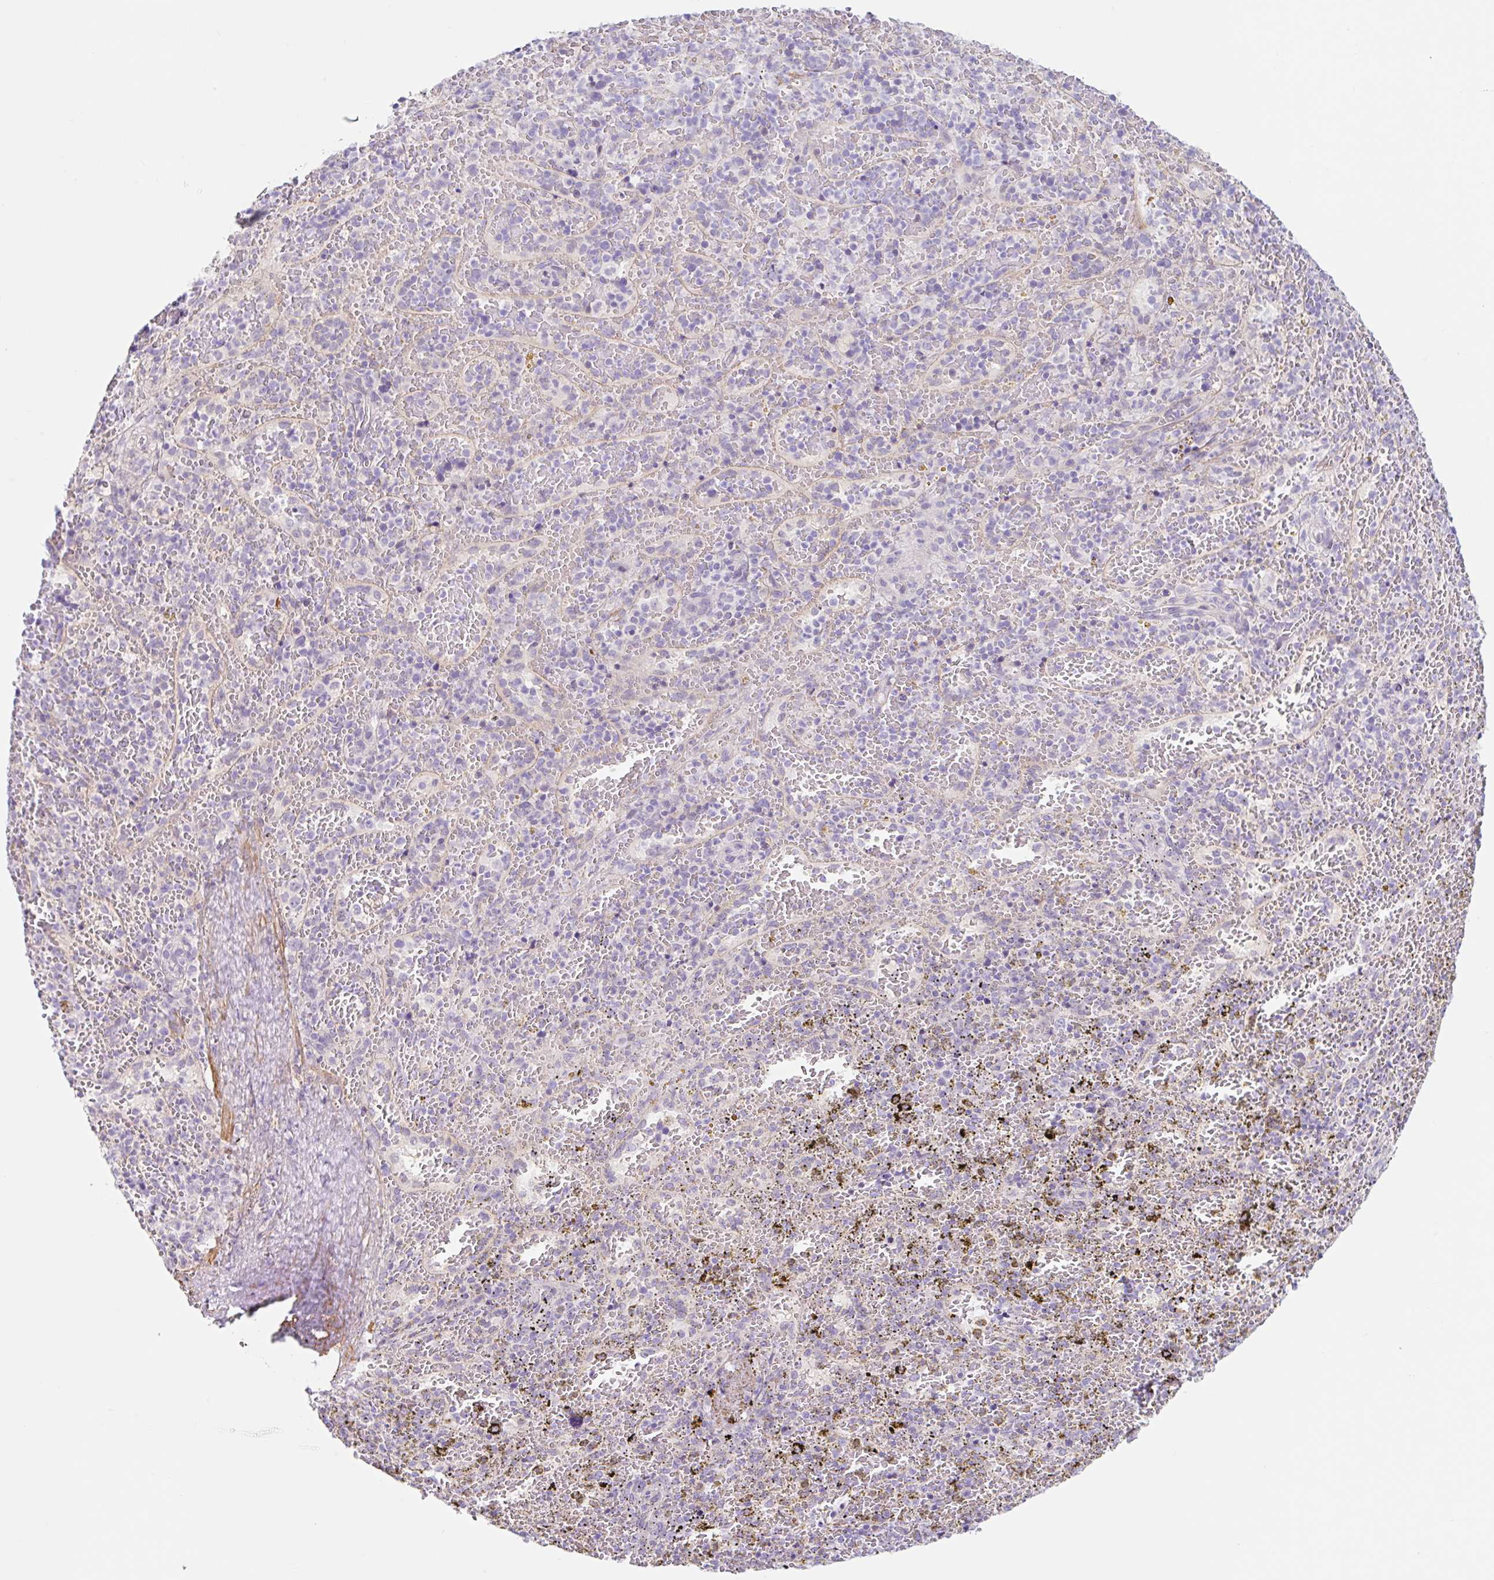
{"staining": {"intensity": "negative", "quantity": "none", "location": "none"}, "tissue": "spleen", "cell_type": "Cells in red pulp", "image_type": "normal", "snomed": [{"axis": "morphology", "description": "Normal tissue, NOS"}, {"axis": "topography", "description": "Spleen"}], "caption": "Immunohistochemistry (IHC) histopathology image of benign spleen: spleen stained with DAB reveals no significant protein expression in cells in red pulp. (DAB immunohistochemistry, high magnification).", "gene": "DCAF17", "patient": {"sex": "female", "age": 50}}